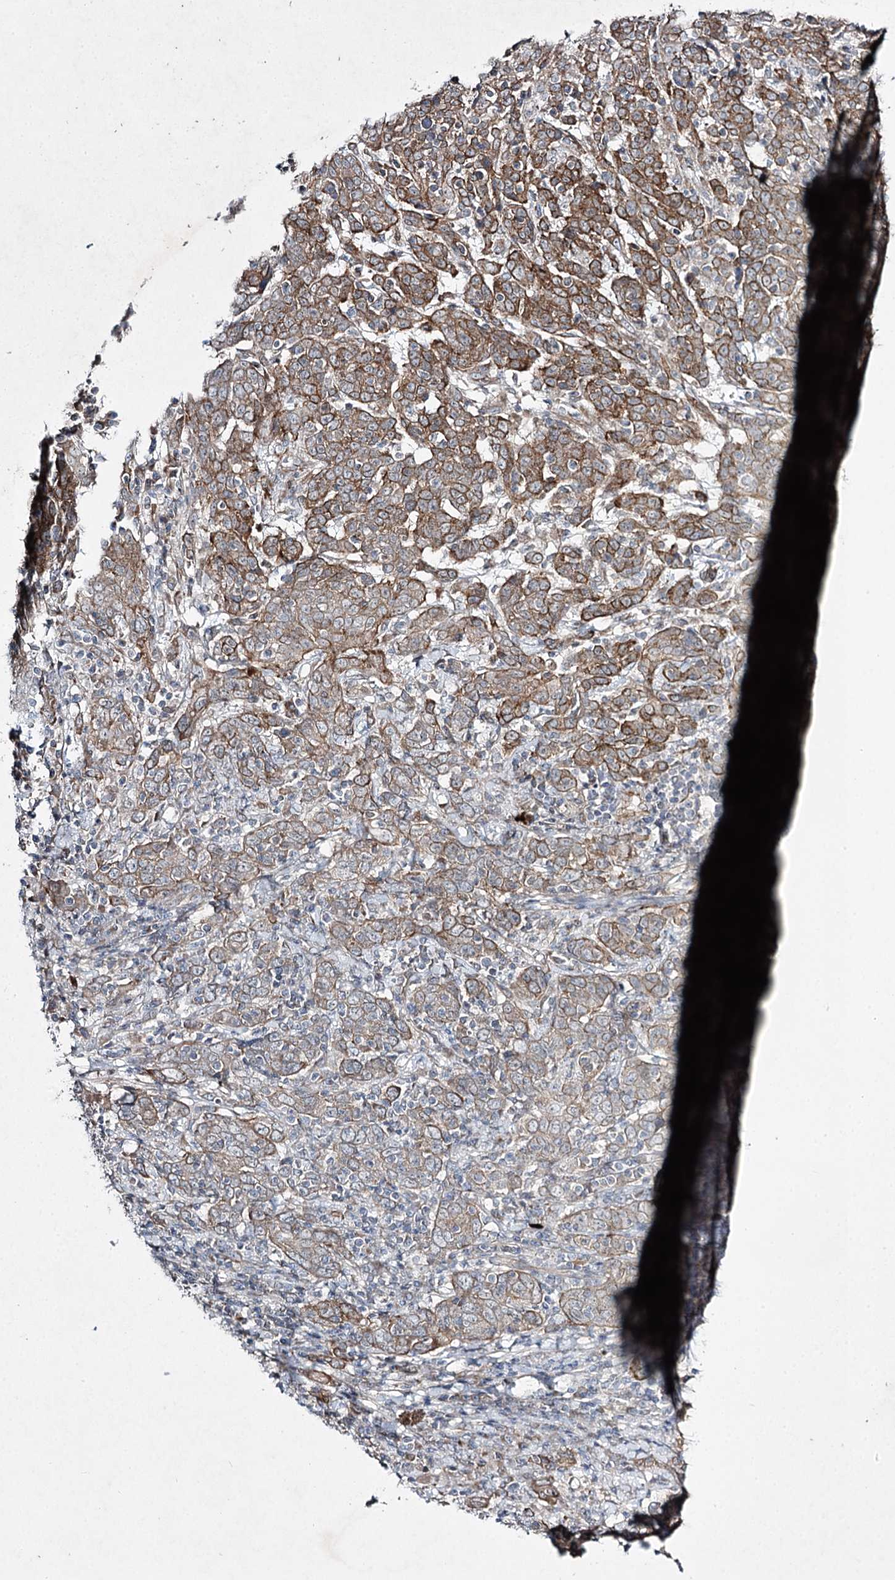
{"staining": {"intensity": "moderate", "quantity": ">75%", "location": "cytoplasmic/membranous"}, "tissue": "cervical cancer", "cell_type": "Tumor cells", "image_type": "cancer", "snomed": [{"axis": "morphology", "description": "Squamous cell carcinoma, NOS"}, {"axis": "topography", "description": "Cervix"}], "caption": "Immunohistochemical staining of human squamous cell carcinoma (cervical) demonstrates medium levels of moderate cytoplasmic/membranous protein positivity in approximately >75% of tumor cells. Using DAB (brown) and hematoxylin (blue) stains, captured at high magnification using brightfield microscopy.", "gene": "KIAA0825", "patient": {"sex": "female", "age": 67}}